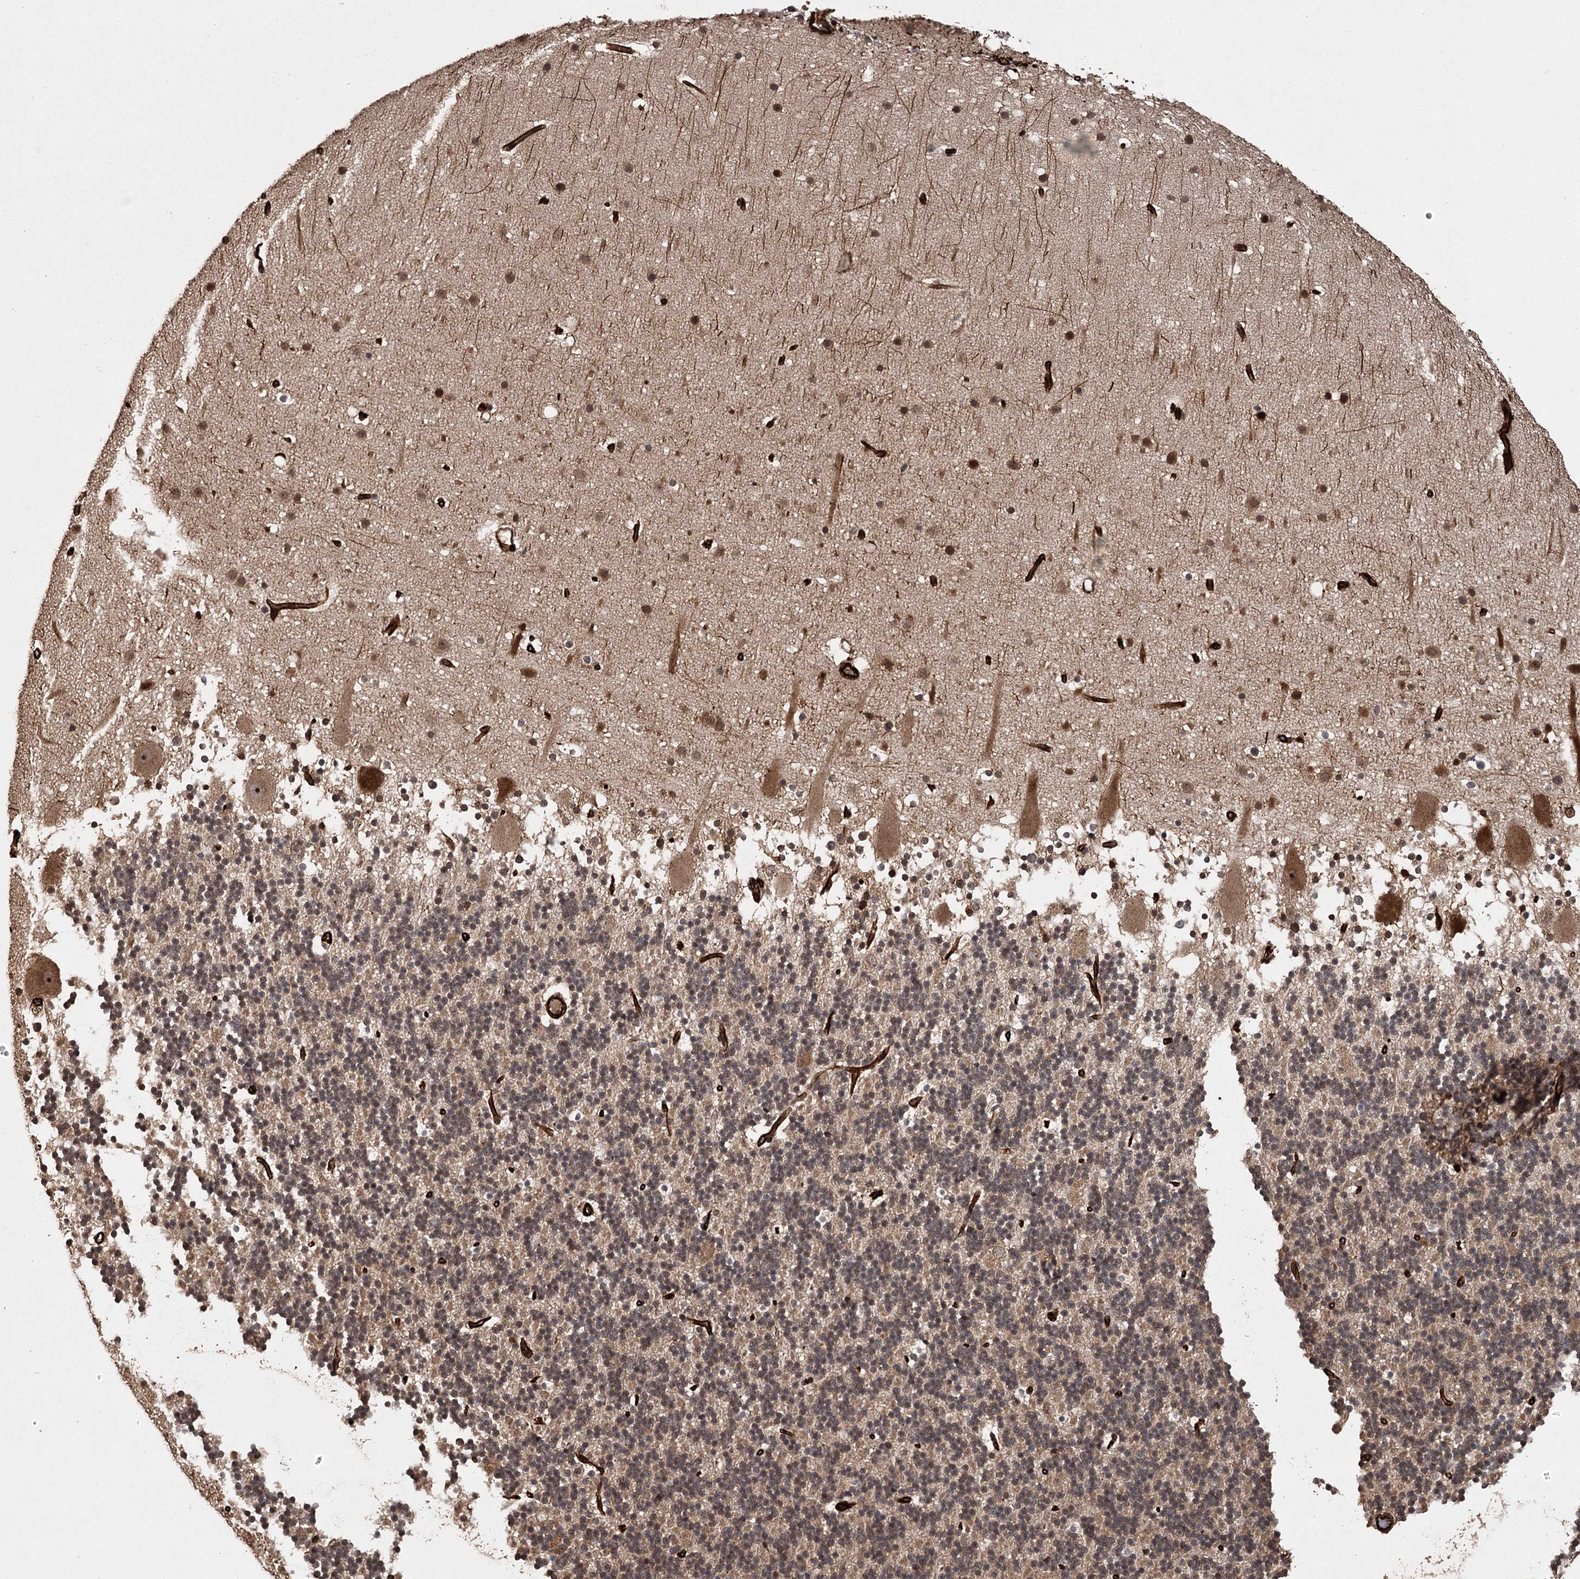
{"staining": {"intensity": "moderate", "quantity": ">75%", "location": "cytoplasmic/membranous"}, "tissue": "cerebellum", "cell_type": "Cells in granular layer", "image_type": "normal", "snomed": [{"axis": "morphology", "description": "Normal tissue, NOS"}, {"axis": "topography", "description": "Cerebellum"}], "caption": "This photomicrograph demonstrates unremarkable cerebellum stained with immunohistochemistry (IHC) to label a protein in brown. The cytoplasmic/membranous of cells in granular layer show moderate positivity for the protein. Nuclei are counter-stained blue.", "gene": "RPAP3", "patient": {"sex": "male", "age": 57}}